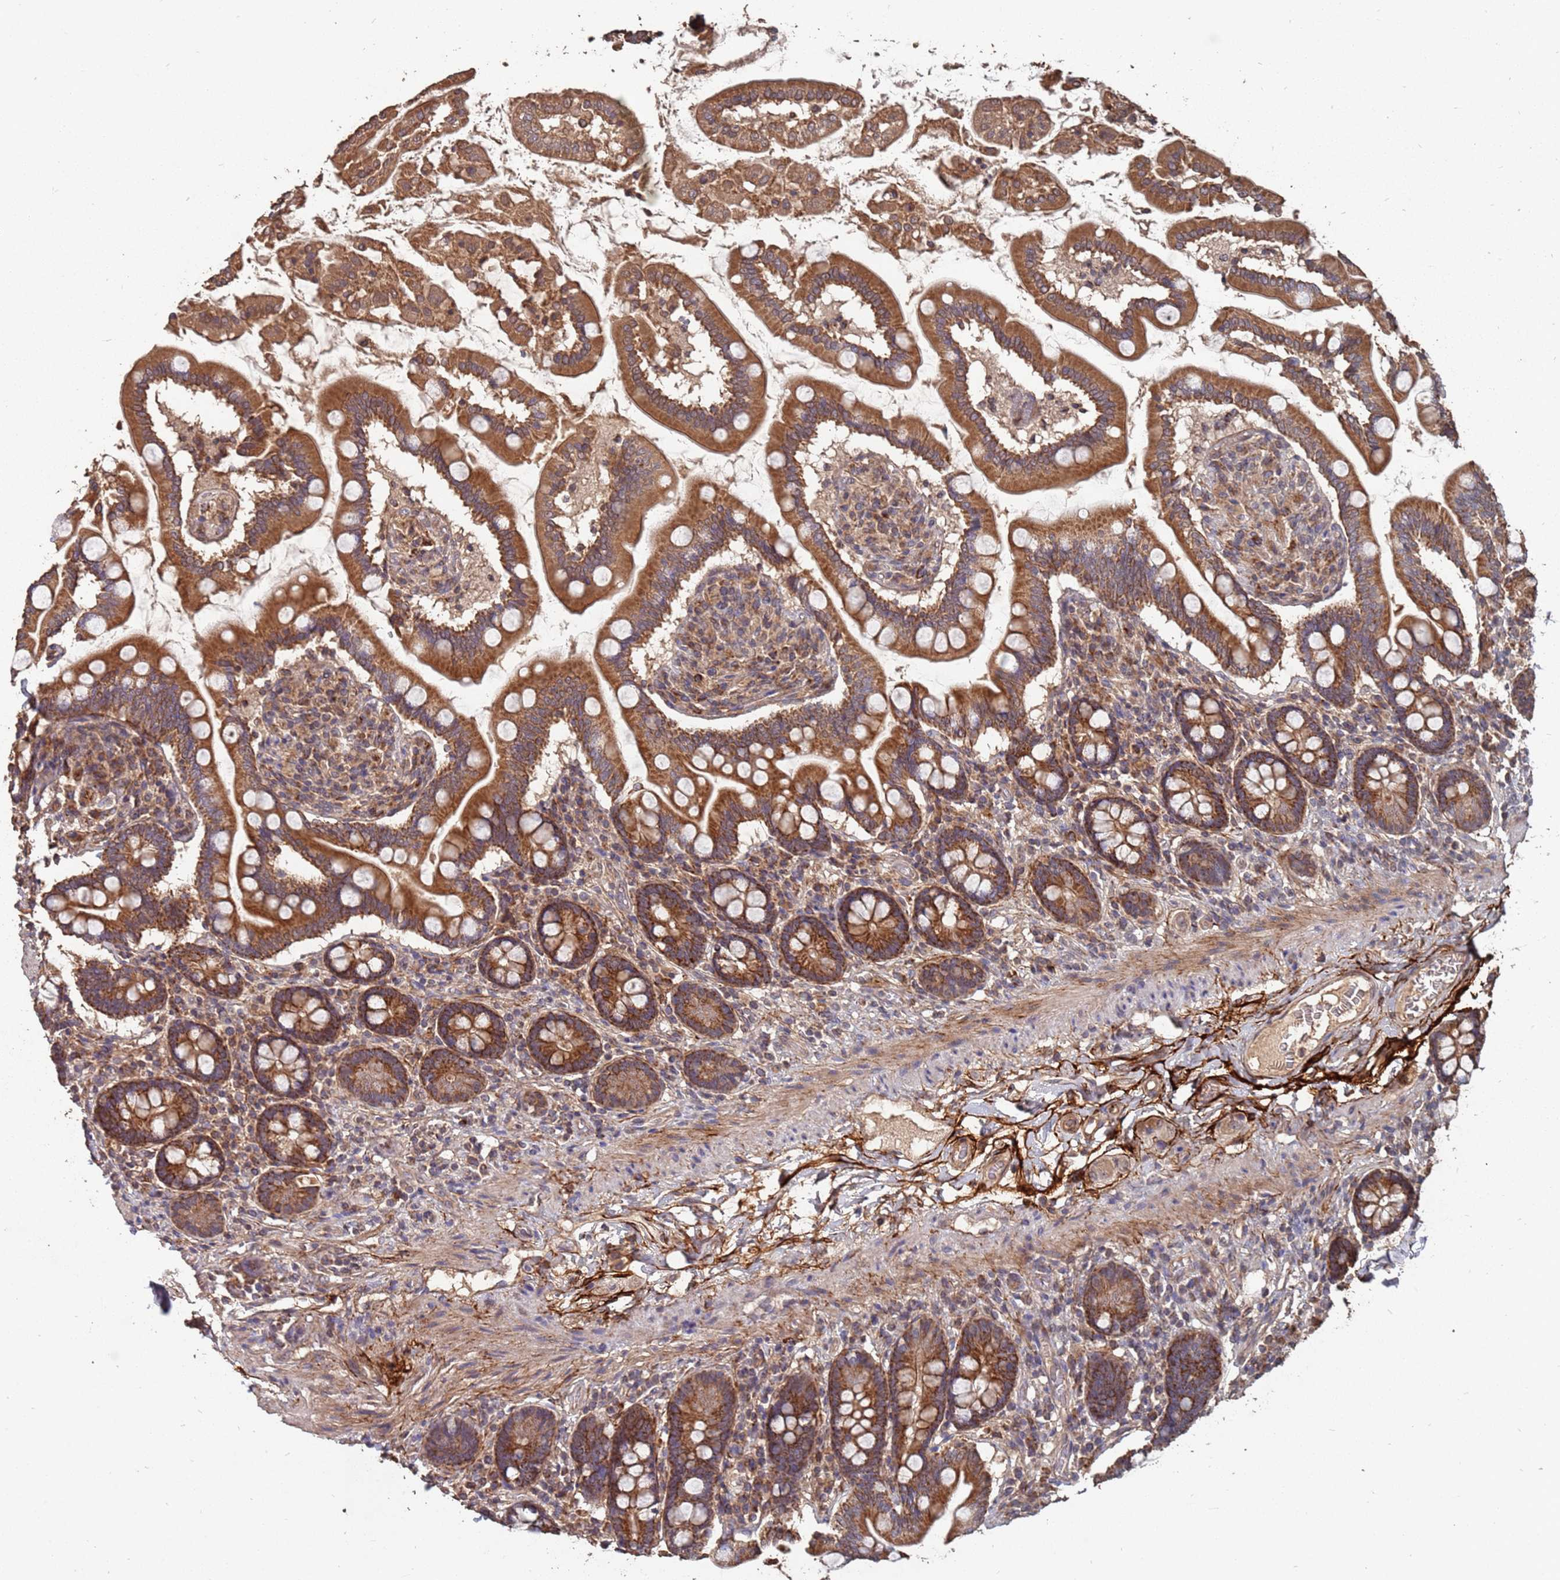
{"staining": {"intensity": "strong", "quantity": ">75%", "location": "cytoplasmic/membranous"}, "tissue": "small intestine", "cell_type": "Glandular cells", "image_type": "normal", "snomed": [{"axis": "morphology", "description": "Normal tissue, NOS"}, {"axis": "topography", "description": "Small intestine"}], "caption": "A brown stain labels strong cytoplasmic/membranous positivity of a protein in glandular cells of unremarkable human small intestine. (DAB (3,3'-diaminobenzidine) IHC, brown staining for protein, blue staining for nuclei).", "gene": "PRORP", "patient": {"sex": "female", "age": 64}}